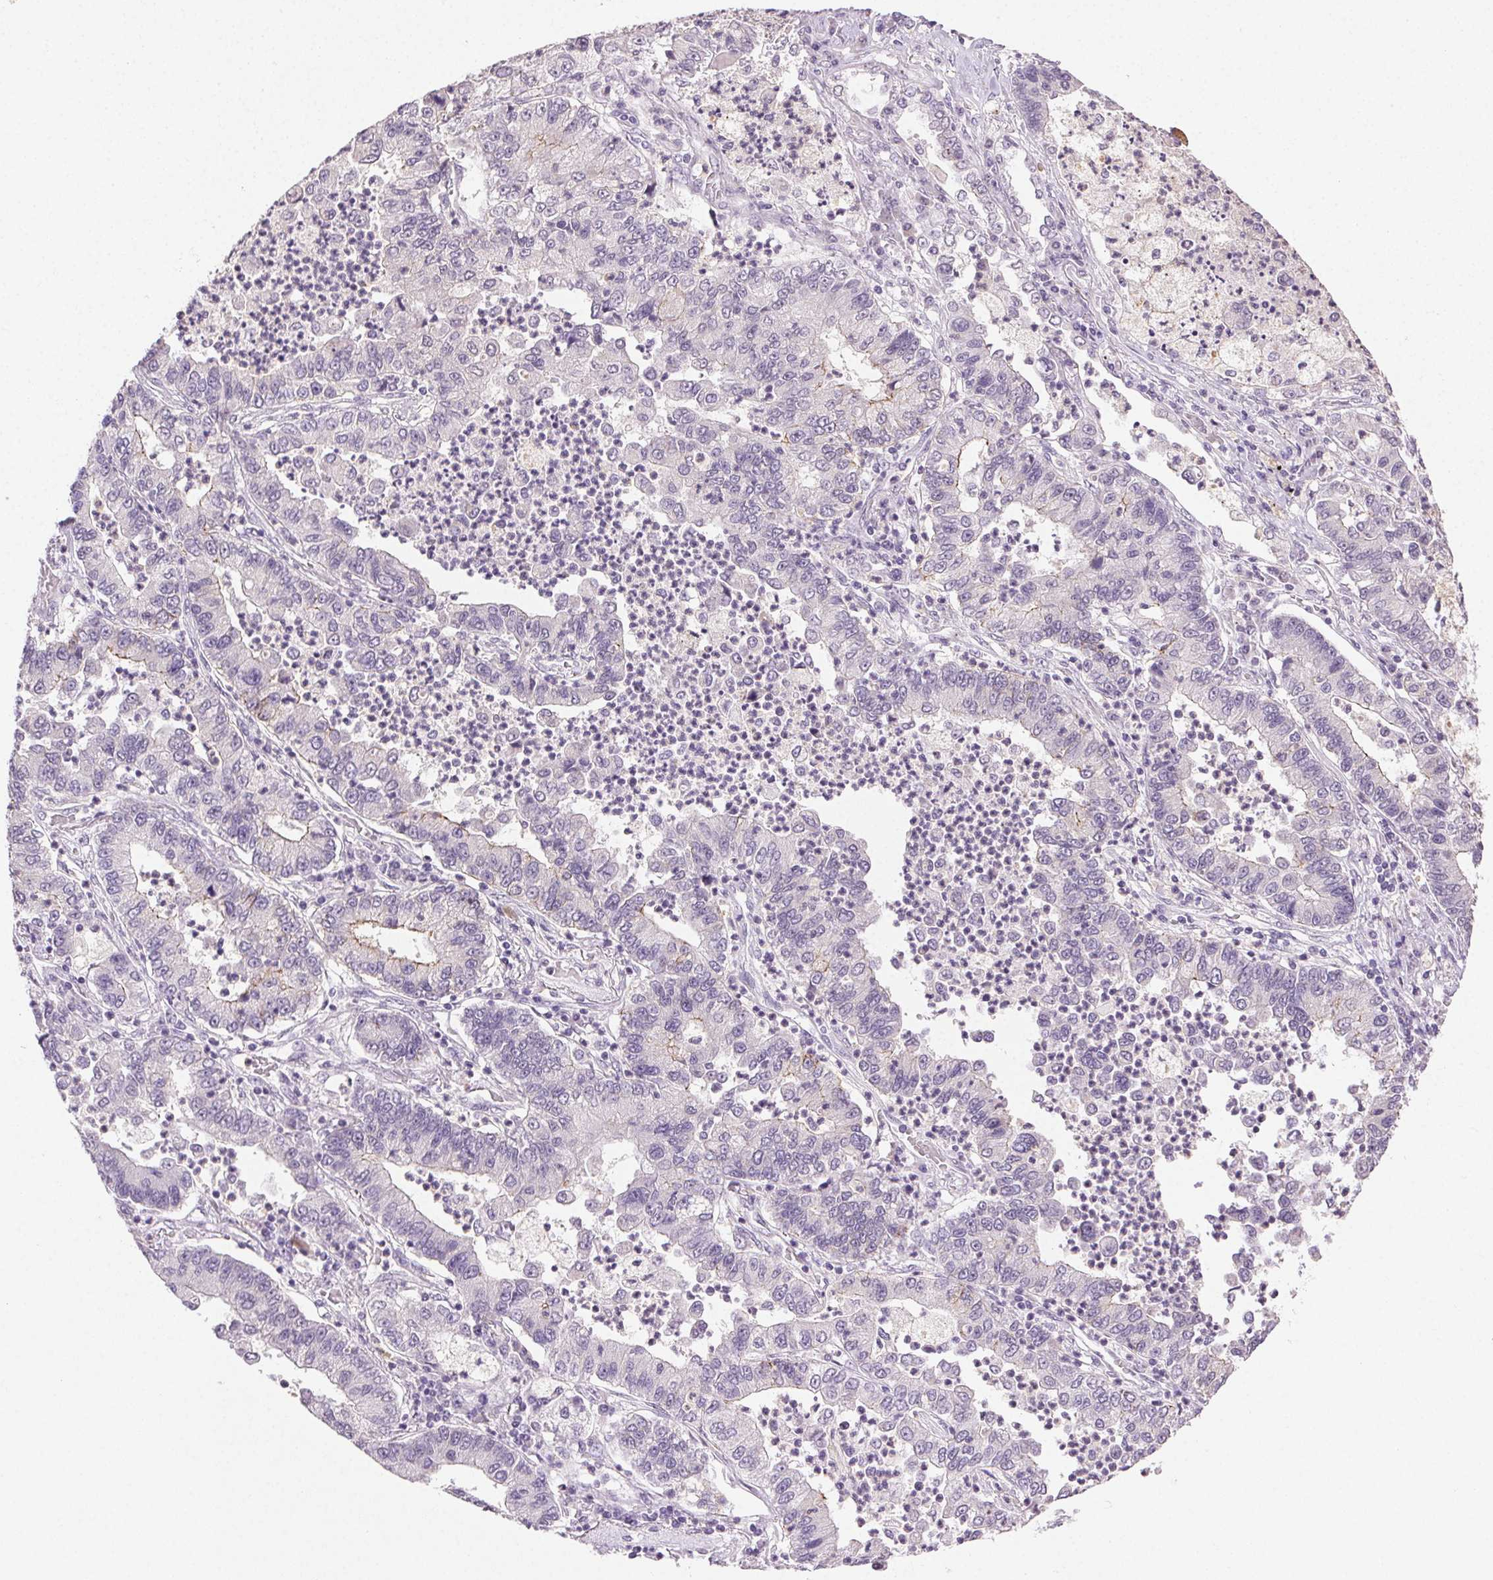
{"staining": {"intensity": "negative", "quantity": "none", "location": "none"}, "tissue": "lung cancer", "cell_type": "Tumor cells", "image_type": "cancer", "snomed": [{"axis": "morphology", "description": "Adenocarcinoma, NOS"}, {"axis": "topography", "description": "Lung"}], "caption": "Tumor cells show no significant protein positivity in adenocarcinoma (lung).", "gene": "CLDN10", "patient": {"sex": "female", "age": 57}}